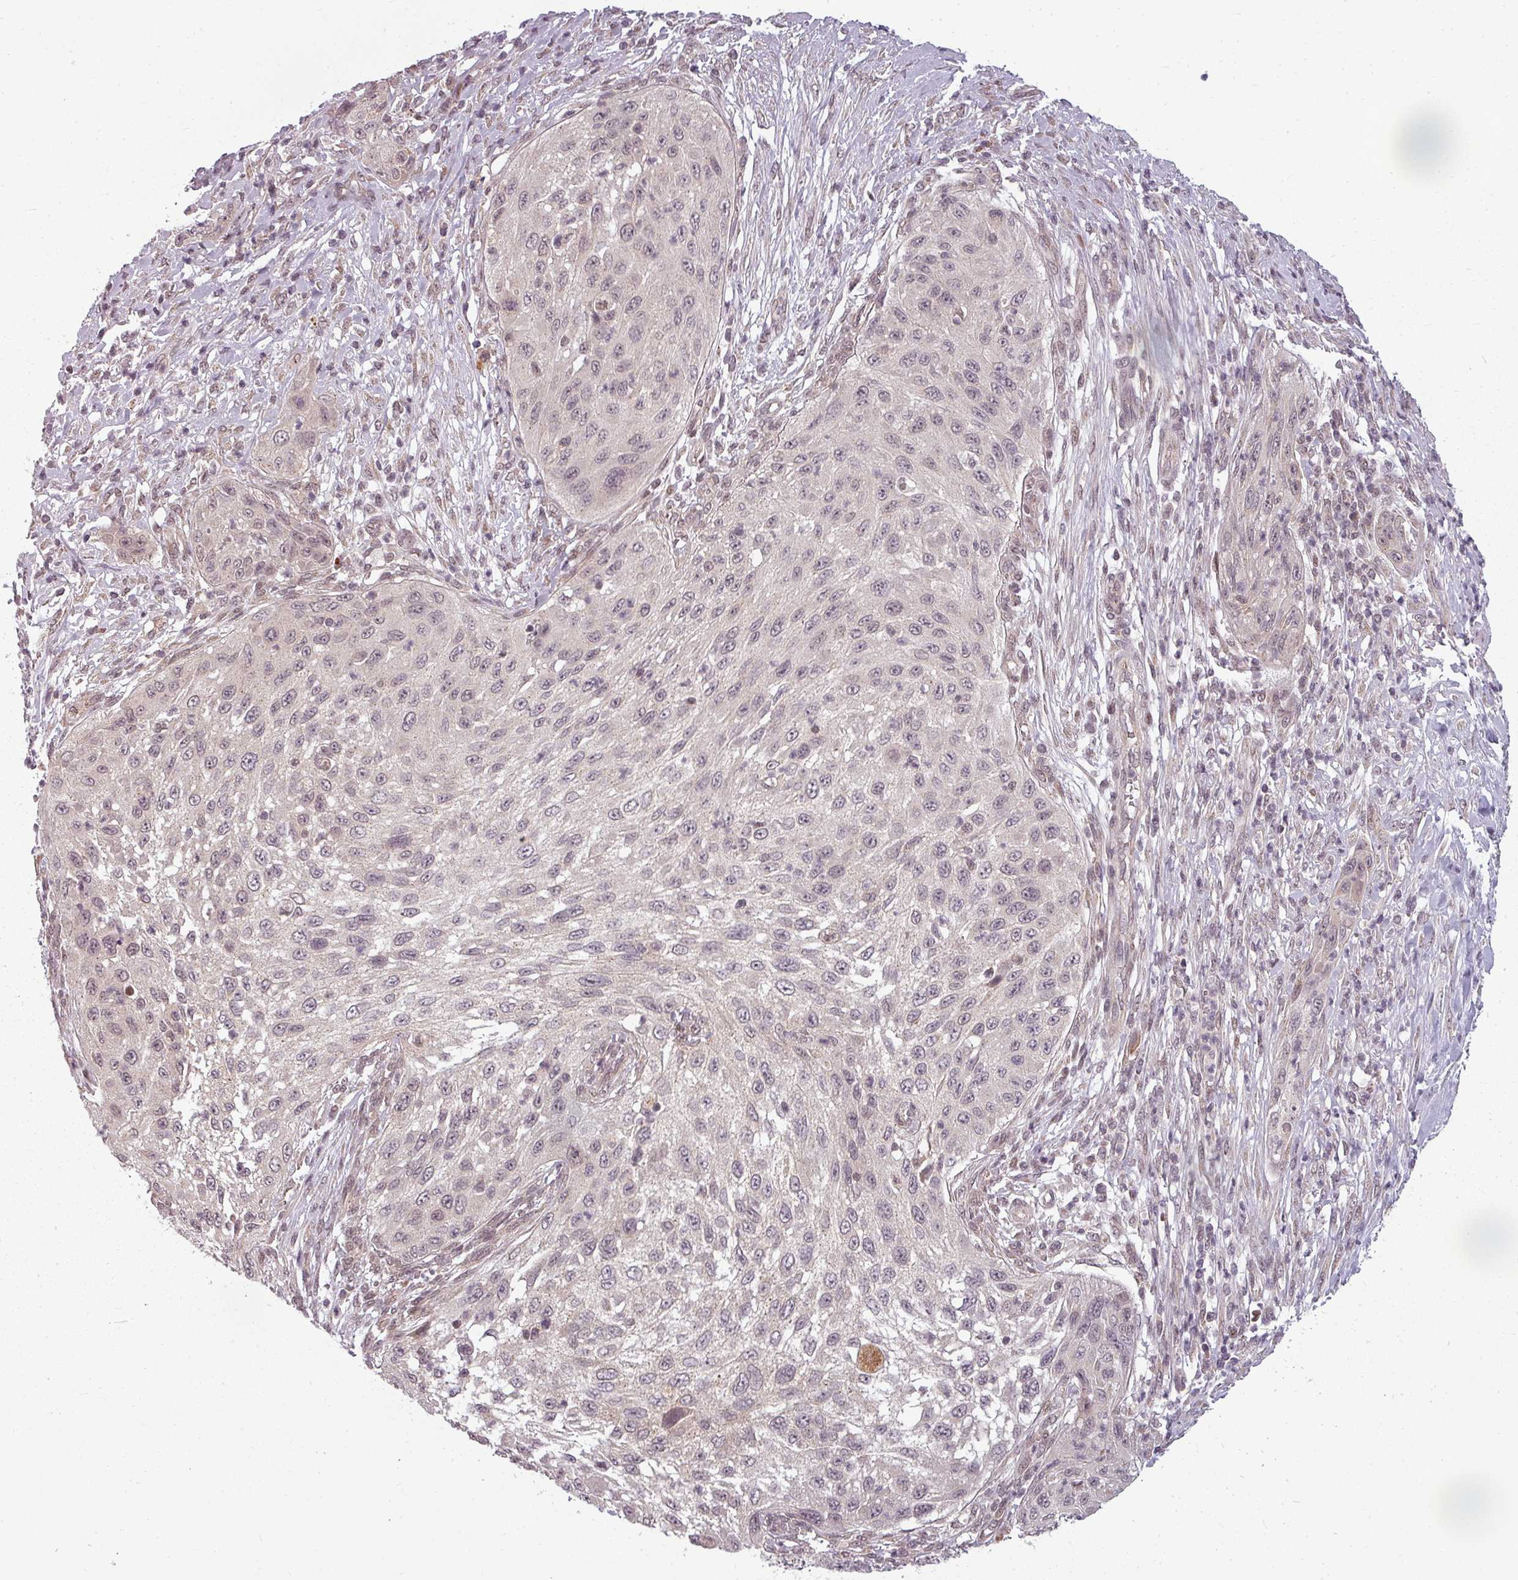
{"staining": {"intensity": "moderate", "quantity": "25%-75%", "location": "nuclear"}, "tissue": "cervical cancer", "cell_type": "Tumor cells", "image_type": "cancer", "snomed": [{"axis": "morphology", "description": "Squamous cell carcinoma, NOS"}, {"axis": "topography", "description": "Cervix"}], "caption": "A histopathology image showing moderate nuclear expression in about 25%-75% of tumor cells in cervical squamous cell carcinoma, as visualized by brown immunohistochemical staining.", "gene": "CLIC1", "patient": {"sex": "female", "age": 42}}